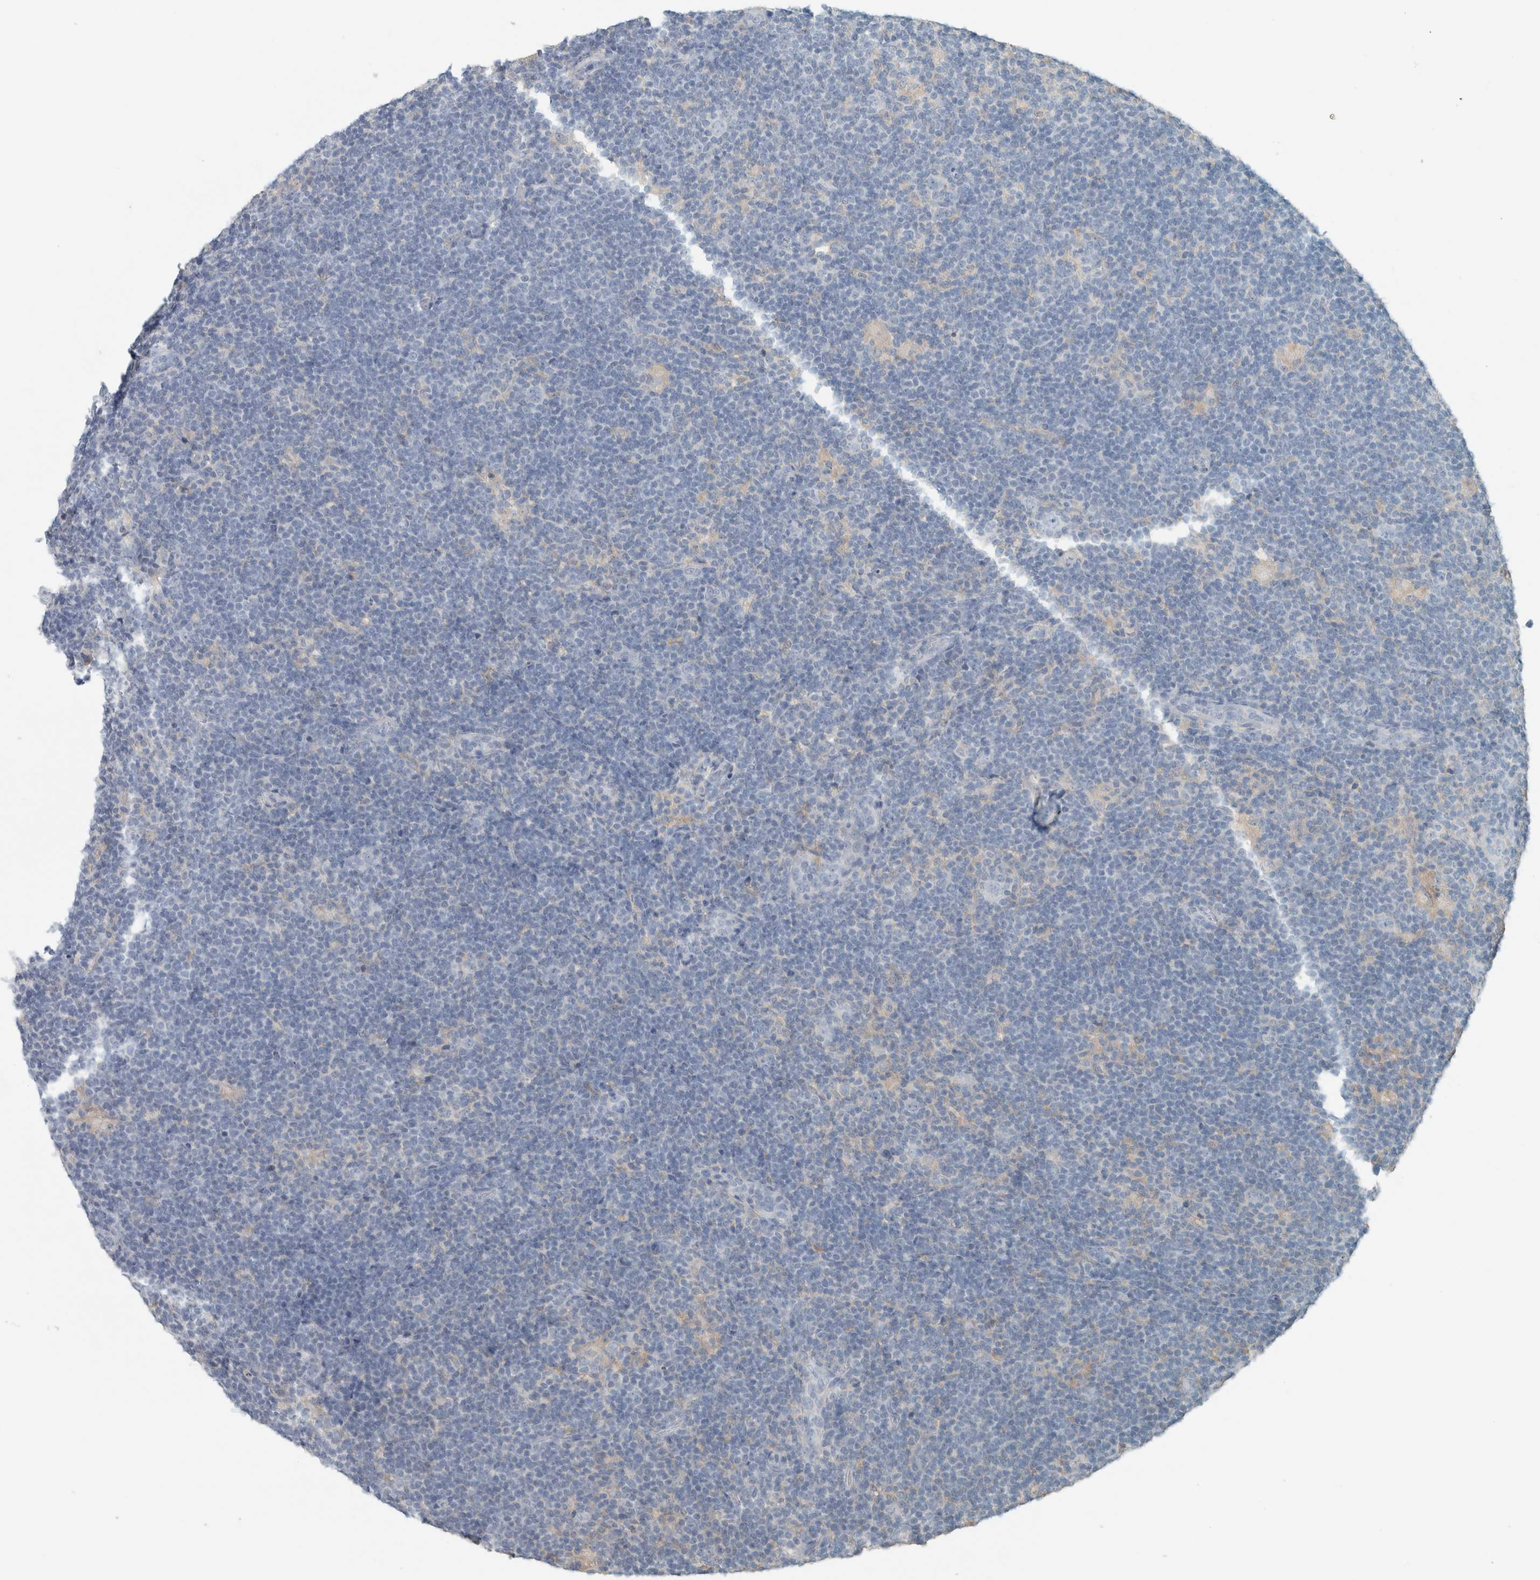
{"staining": {"intensity": "negative", "quantity": "none", "location": "none"}, "tissue": "lymphoma", "cell_type": "Tumor cells", "image_type": "cancer", "snomed": [{"axis": "morphology", "description": "Hodgkin's disease, NOS"}, {"axis": "topography", "description": "Lymph node"}], "caption": "There is no significant staining in tumor cells of lymphoma.", "gene": "SCIN", "patient": {"sex": "female", "age": 57}}